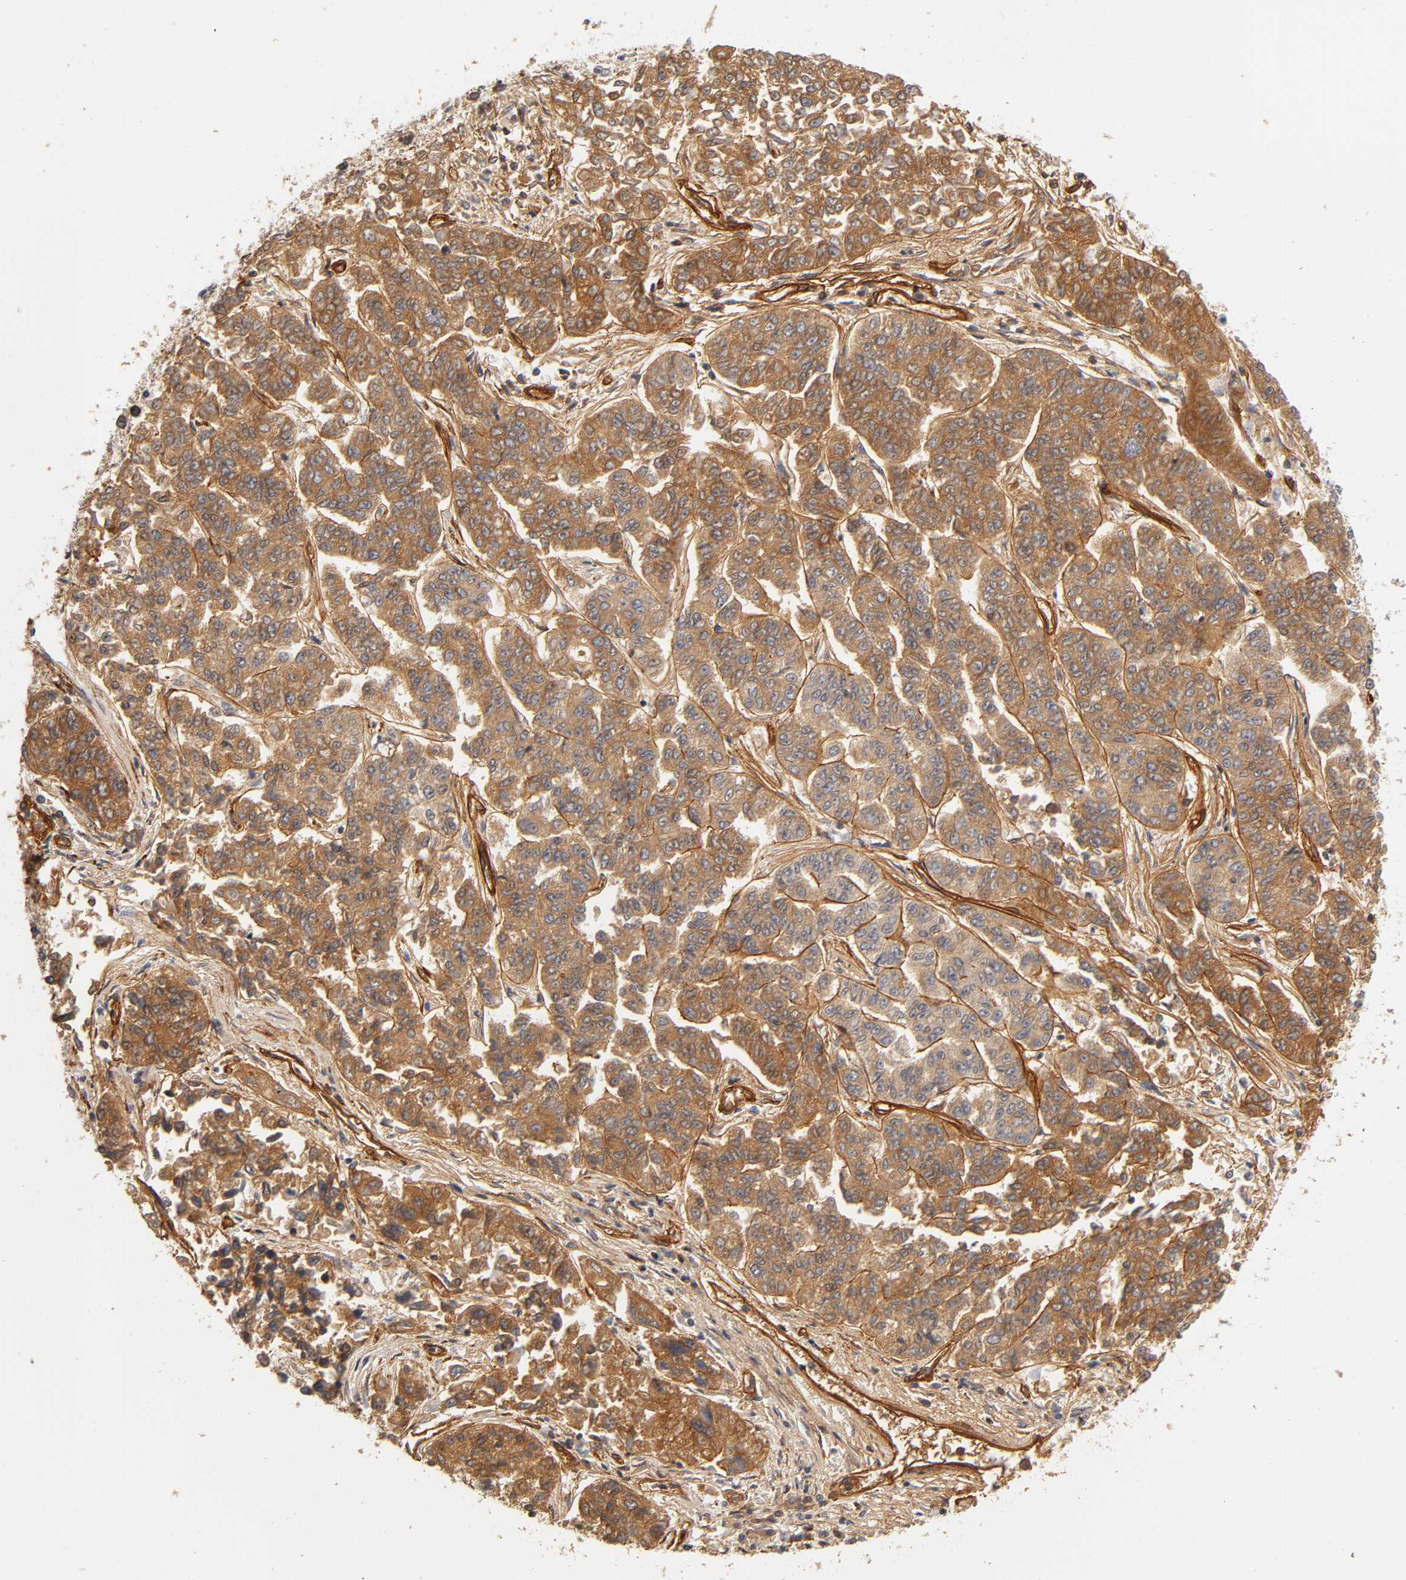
{"staining": {"intensity": "strong", "quantity": ">75%", "location": "cytoplasmic/membranous"}, "tissue": "lung cancer", "cell_type": "Tumor cells", "image_type": "cancer", "snomed": [{"axis": "morphology", "description": "Adenocarcinoma, NOS"}, {"axis": "topography", "description": "Lung"}], "caption": "Tumor cells display strong cytoplasmic/membranous staining in about >75% of cells in adenocarcinoma (lung).", "gene": "LAMB1", "patient": {"sex": "male", "age": 84}}